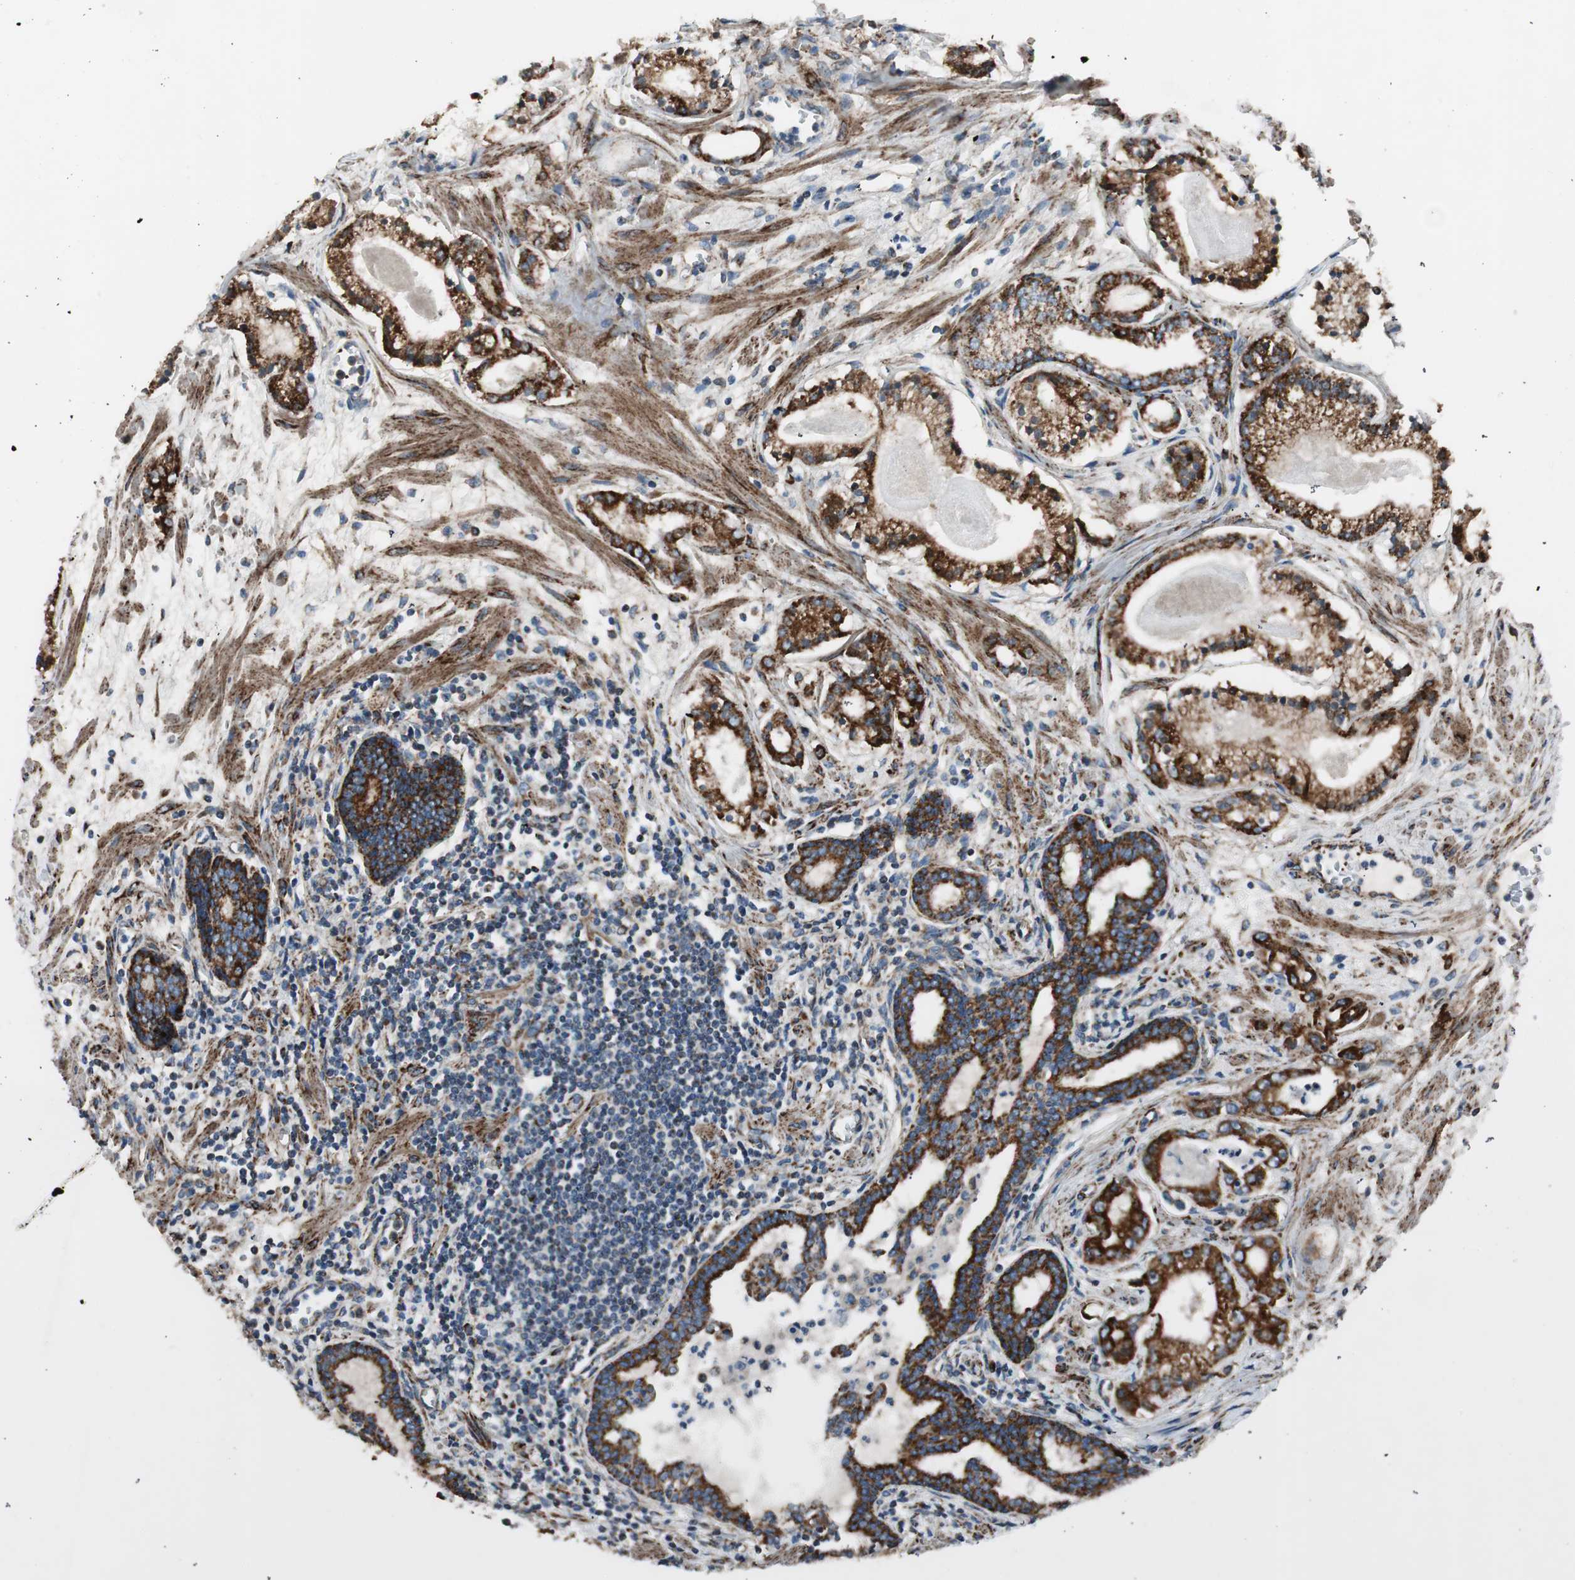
{"staining": {"intensity": "strong", "quantity": ">75%", "location": "cytoplasmic/membranous"}, "tissue": "prostate cancer", "cell_type": "Tumor cells", "image_type": "cancer", "snomed": [{"axis": "morphology", "description": "Adenocarcinoma, Low grade"}, {"axis": "topography", "description": "Prostate"}], "caption": "Prostate low-grade adenocarcinoma stained for a protein (brown) shows strong cytoplasmic/membranous positive positivity in about >75% of tumor cells.", "gene": "AKAP1", "patient": {"sex": "male", "age": 59}}